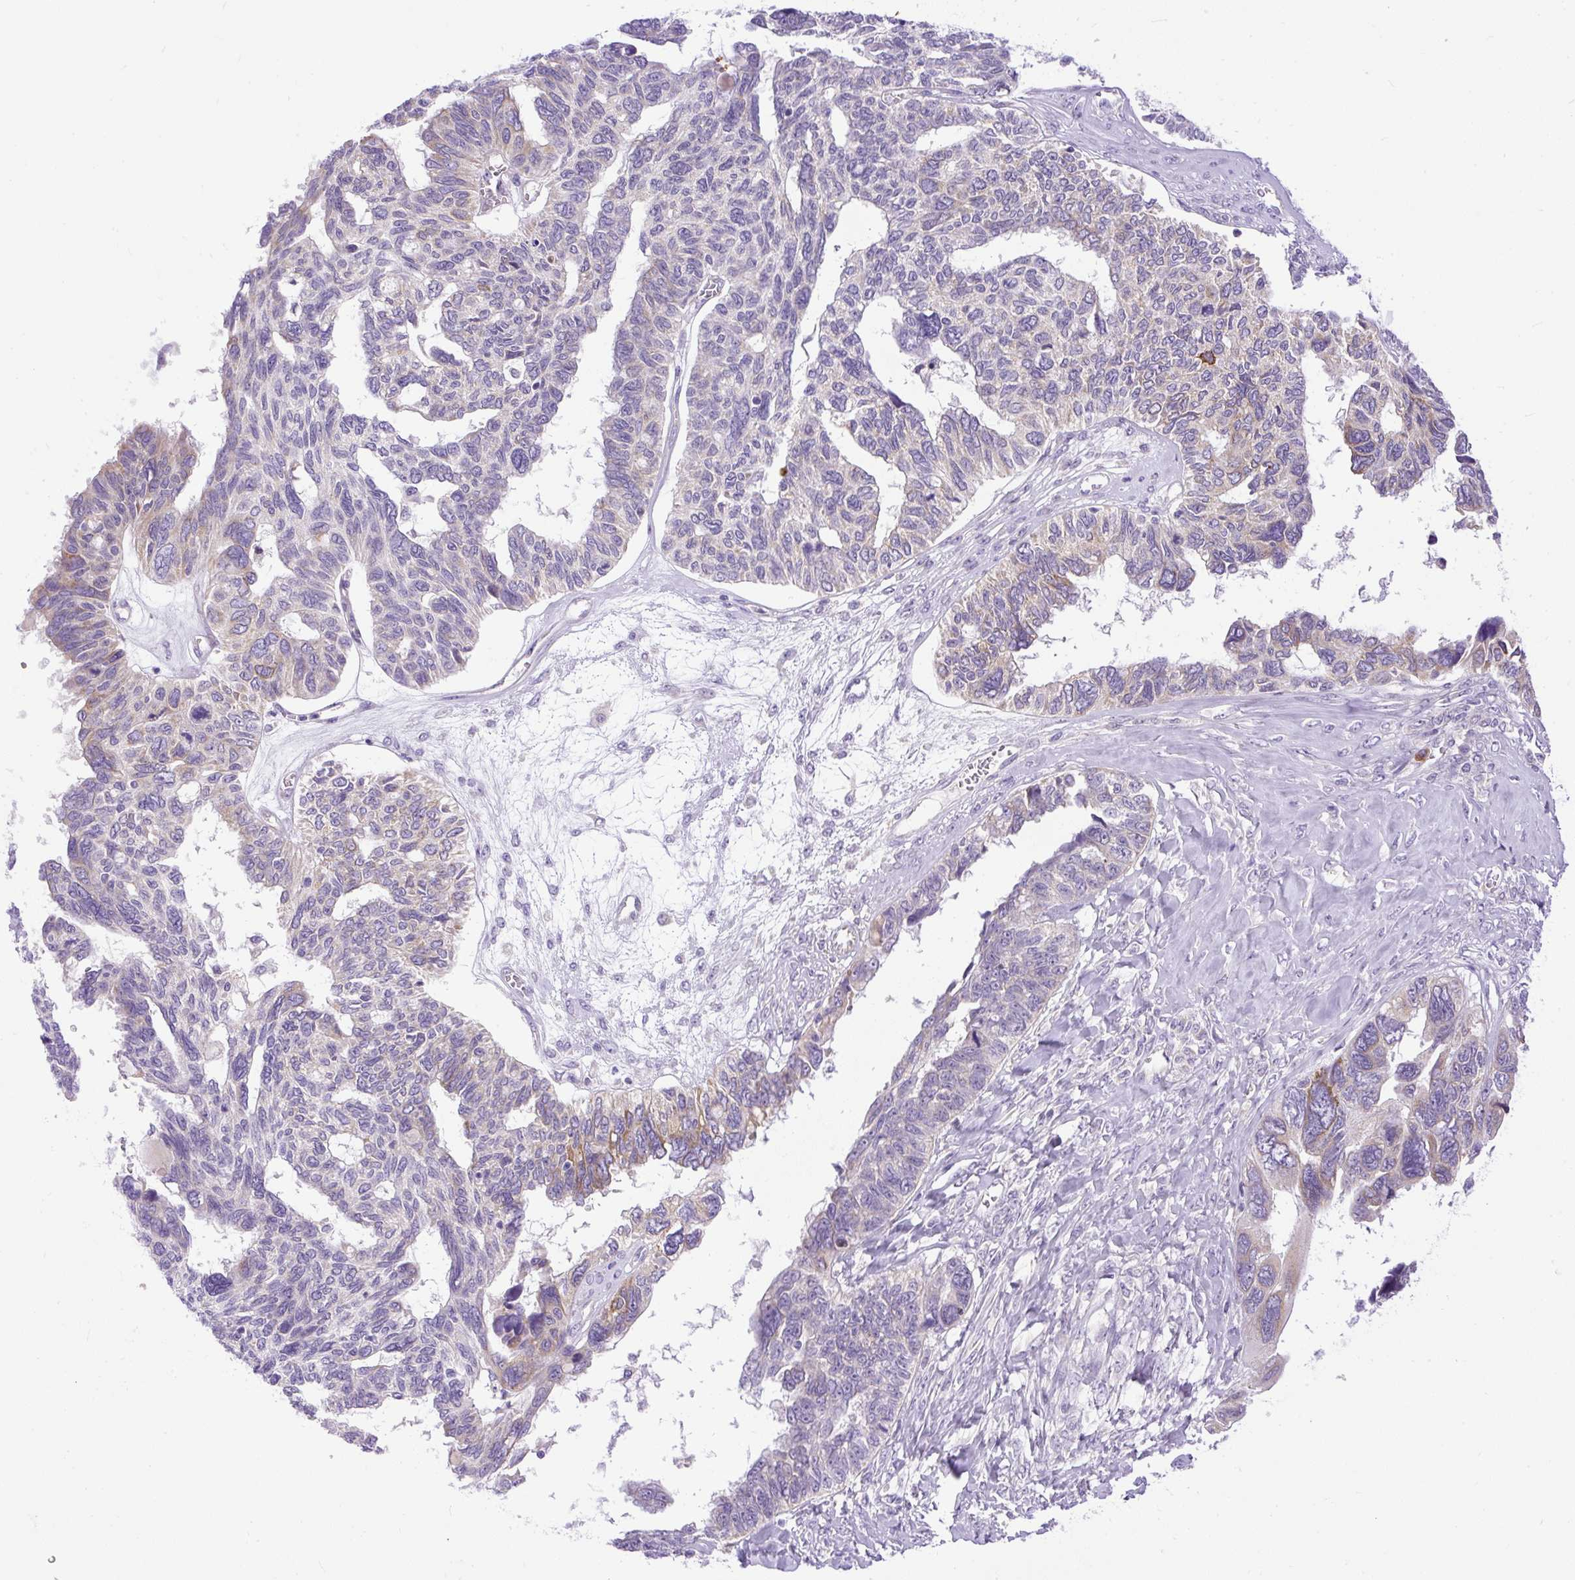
{"staining": {"intensity": "weak", "quantity": "<25%", "location": "cytoplasmic/membranous"}, "tissue": "ovarian cancer", "cell_type": "Tumor cells", "image_type": "cancer", "snomed": [{"axis": "morphology", "description": "Cystadenocarcinoma, serous, NOS"}, {"axis": "topography", "description": "Ovary"}], "caption": "Immunohistochemical staining of ovarian cancer exhibits no significant staining in tumor cells. (Immunohistochemistry, brightfield microscopy, high magnification).", "gene": "SYBU", "patient": {"sex": "female", "age": 79}}